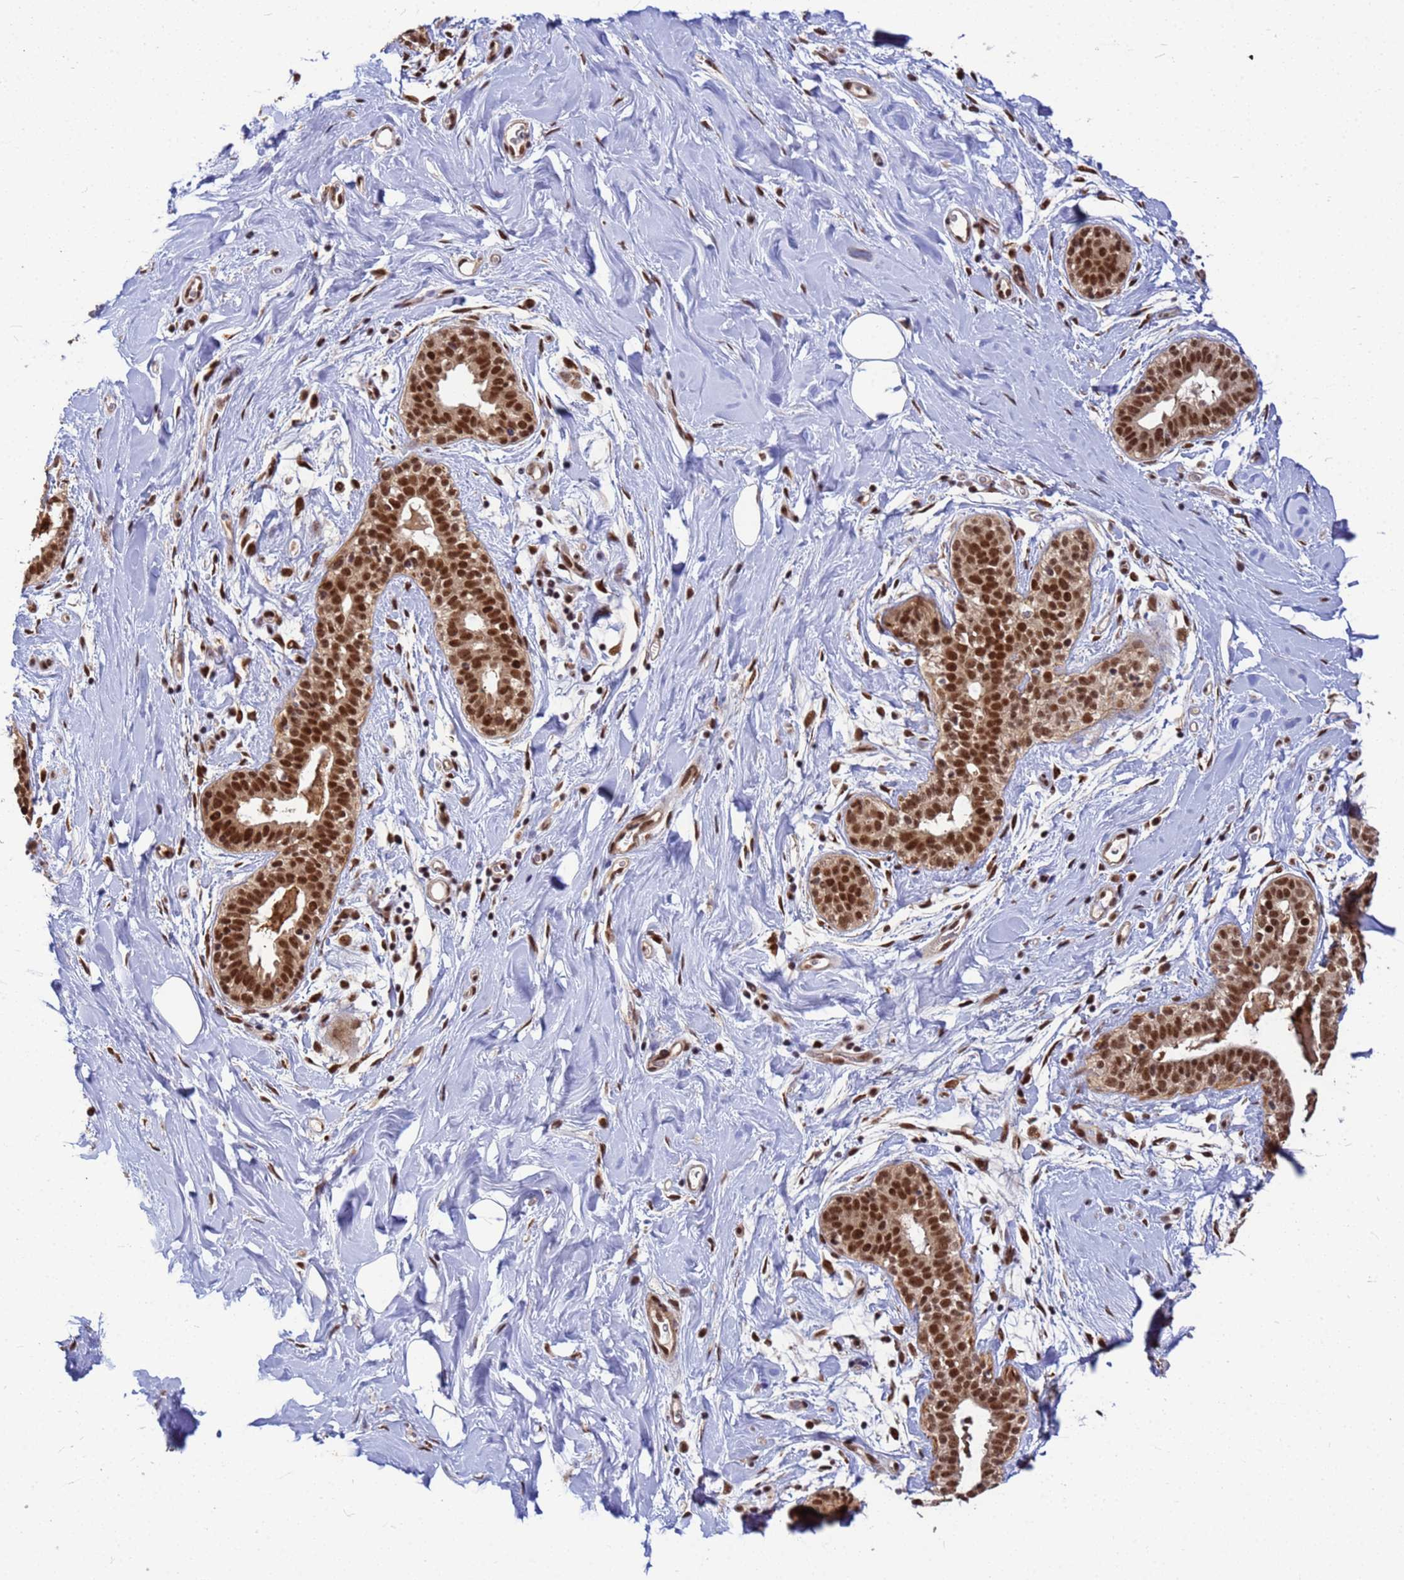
{"staining": {"intensity": "moderate", "quantity": ">75%", "location": "cytoplasmic/membranous,nuclear"}, "tissue": "soft tissue", "cell_type": "Fibroblasts", "image_type": "normal", "snomed": [{"axis": "morphology", "description": "Normal tissue, NOS"}, {"axis": "topography", "description": "Breast"}], "caption": "A brown stain labels moderate cytoplasmic/membranous,nuclear expression of a protein in fibroblasts of benign soft tissue. Using DAB (brown) and hematoxylin (blue) stains, captured at high magnification using brightfield microscopy.", "gene": "NCBP2", "patient": {"sex": "female", "age": 26}}